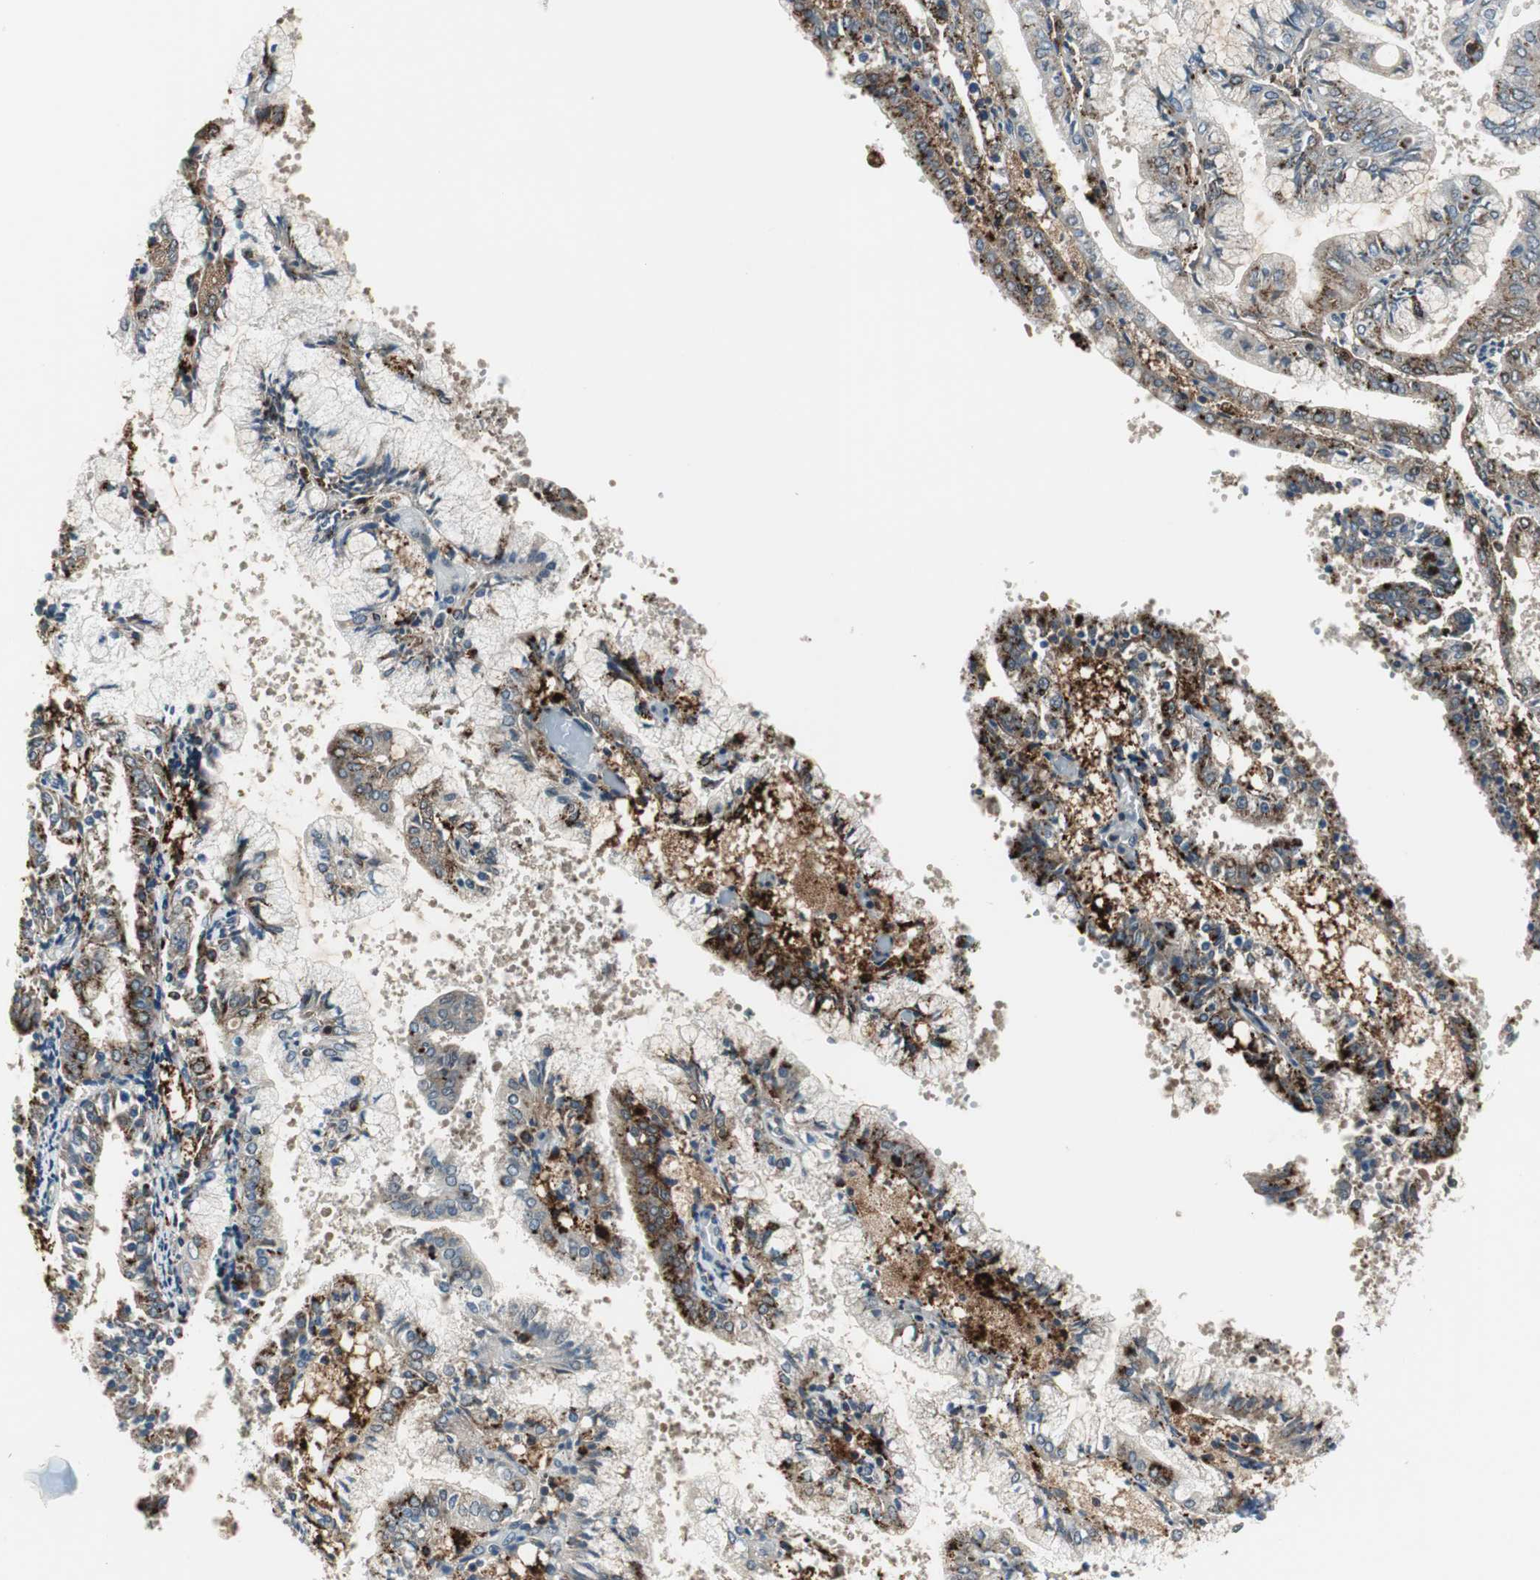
{"staining": {"intensity": "moderate", "quantity": "25%-75%", "location": "cytoplasmic/membranous"}, "tissue": "endometrial cancer", "cell_type": "Tumor cells", "image_type": "cancer", "snomed": [{"axis": "morphology", "description": "Adenocarcinoma, NOS"}, {"axis": "topography", "description": "Endometrium"}], "caption": "Protein staining of adenocarcinoma (endometrial) tissue reveals moderate cytoplasmic/membranous expression in approximately 25%-75% of tumor cells. Nuclei are stained in blue.", "gene": "NCK1", "patient": {"sex": "female", "age": 63}}